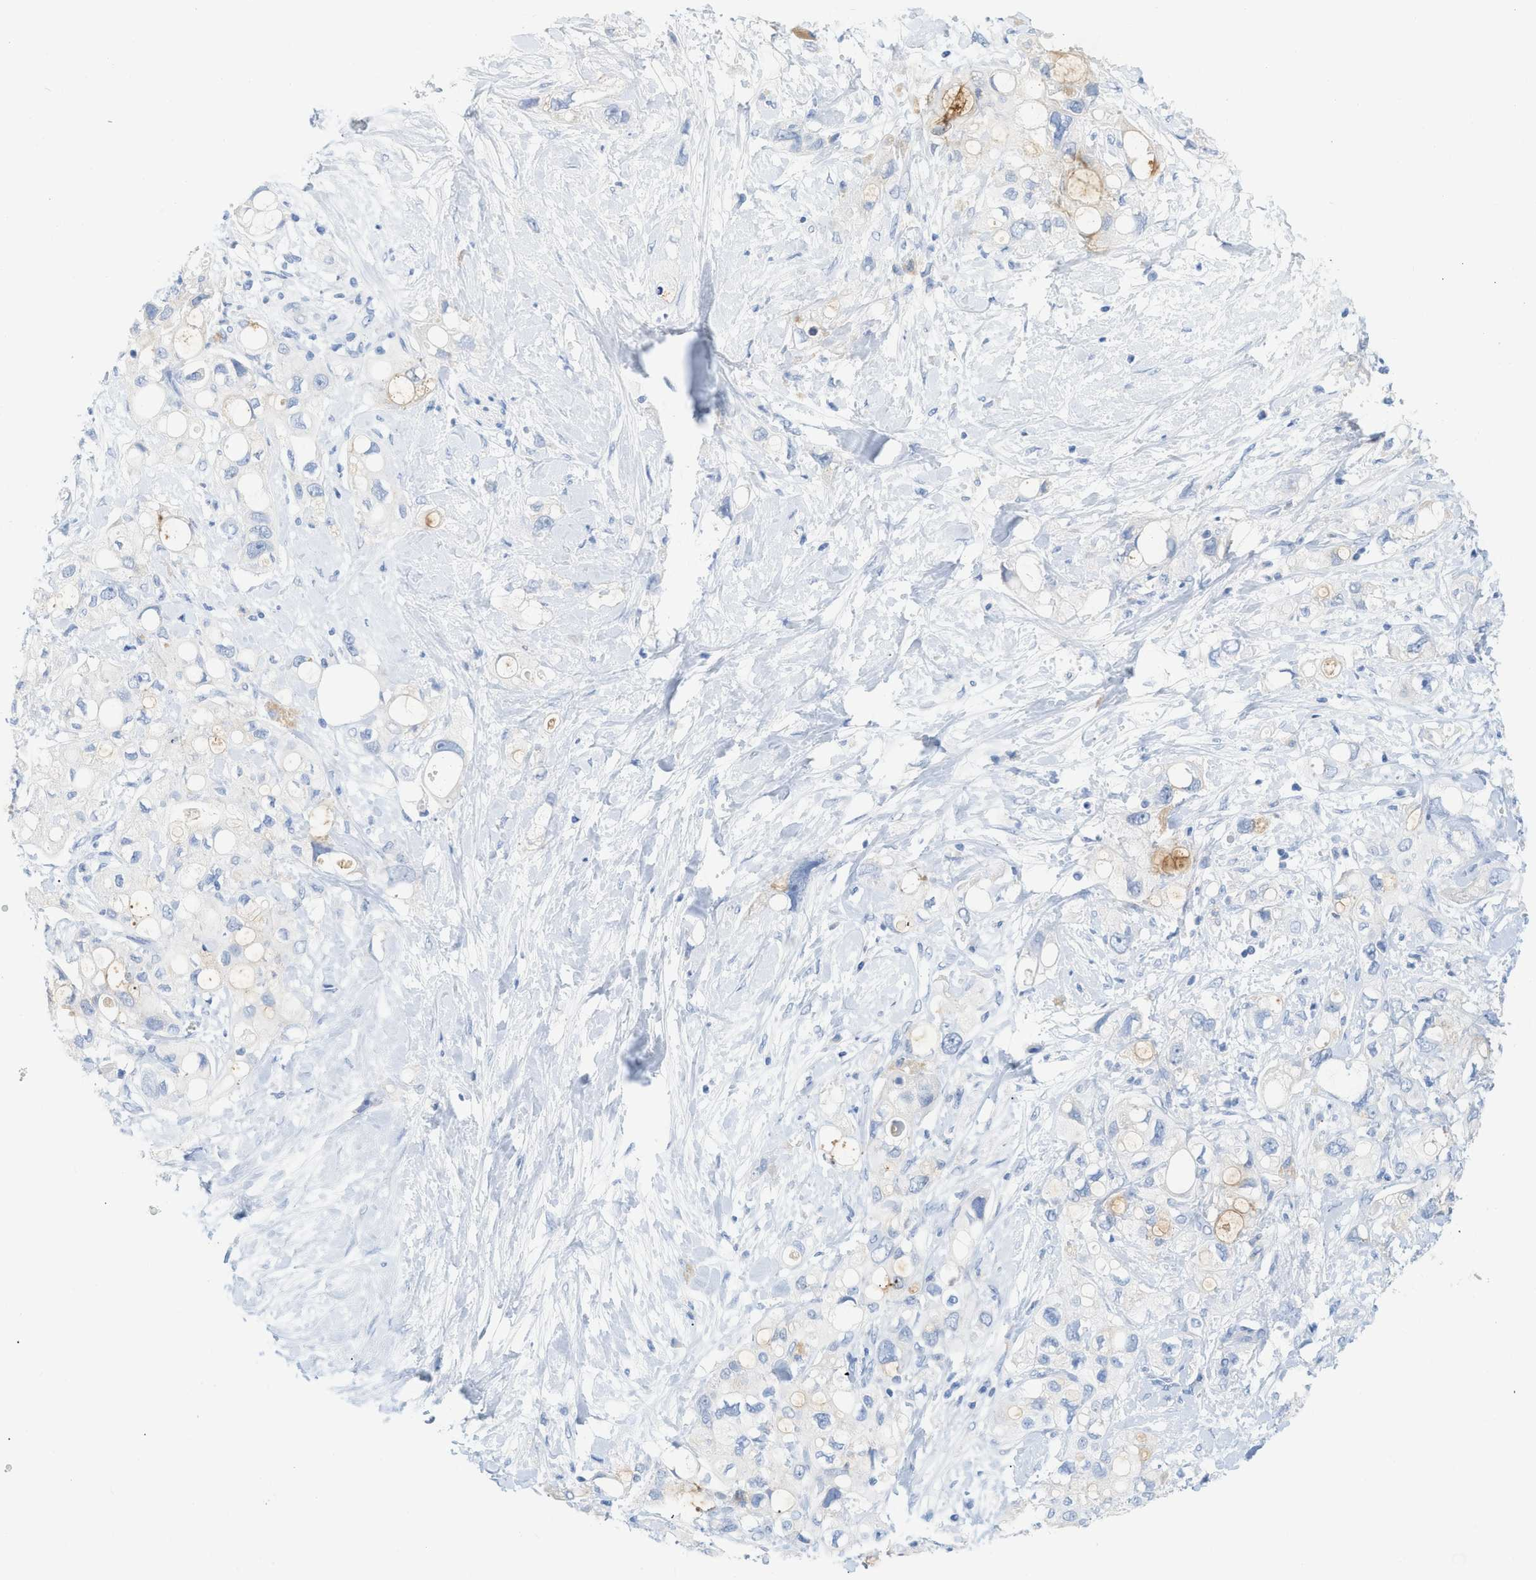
{"staining": {"intensity": "negative", "quantity": "none", "location": "none"}, "tissue": "pancreatic cancer", "cell_type": "Tumor cells", "image_type": "cancer", "snomed": [{"axis": "morphology", "description": "Adenocarcinoma, NOS"}, {"axis": "topography", "description": "Pancreas"}], "caption": "Protein analysis of pancreatic cancer (adenocarcinoma) exhibits no significant expression in tumor cells.", "gene": "PAPPA", "patient": {"sex": "female", "age": 56}}